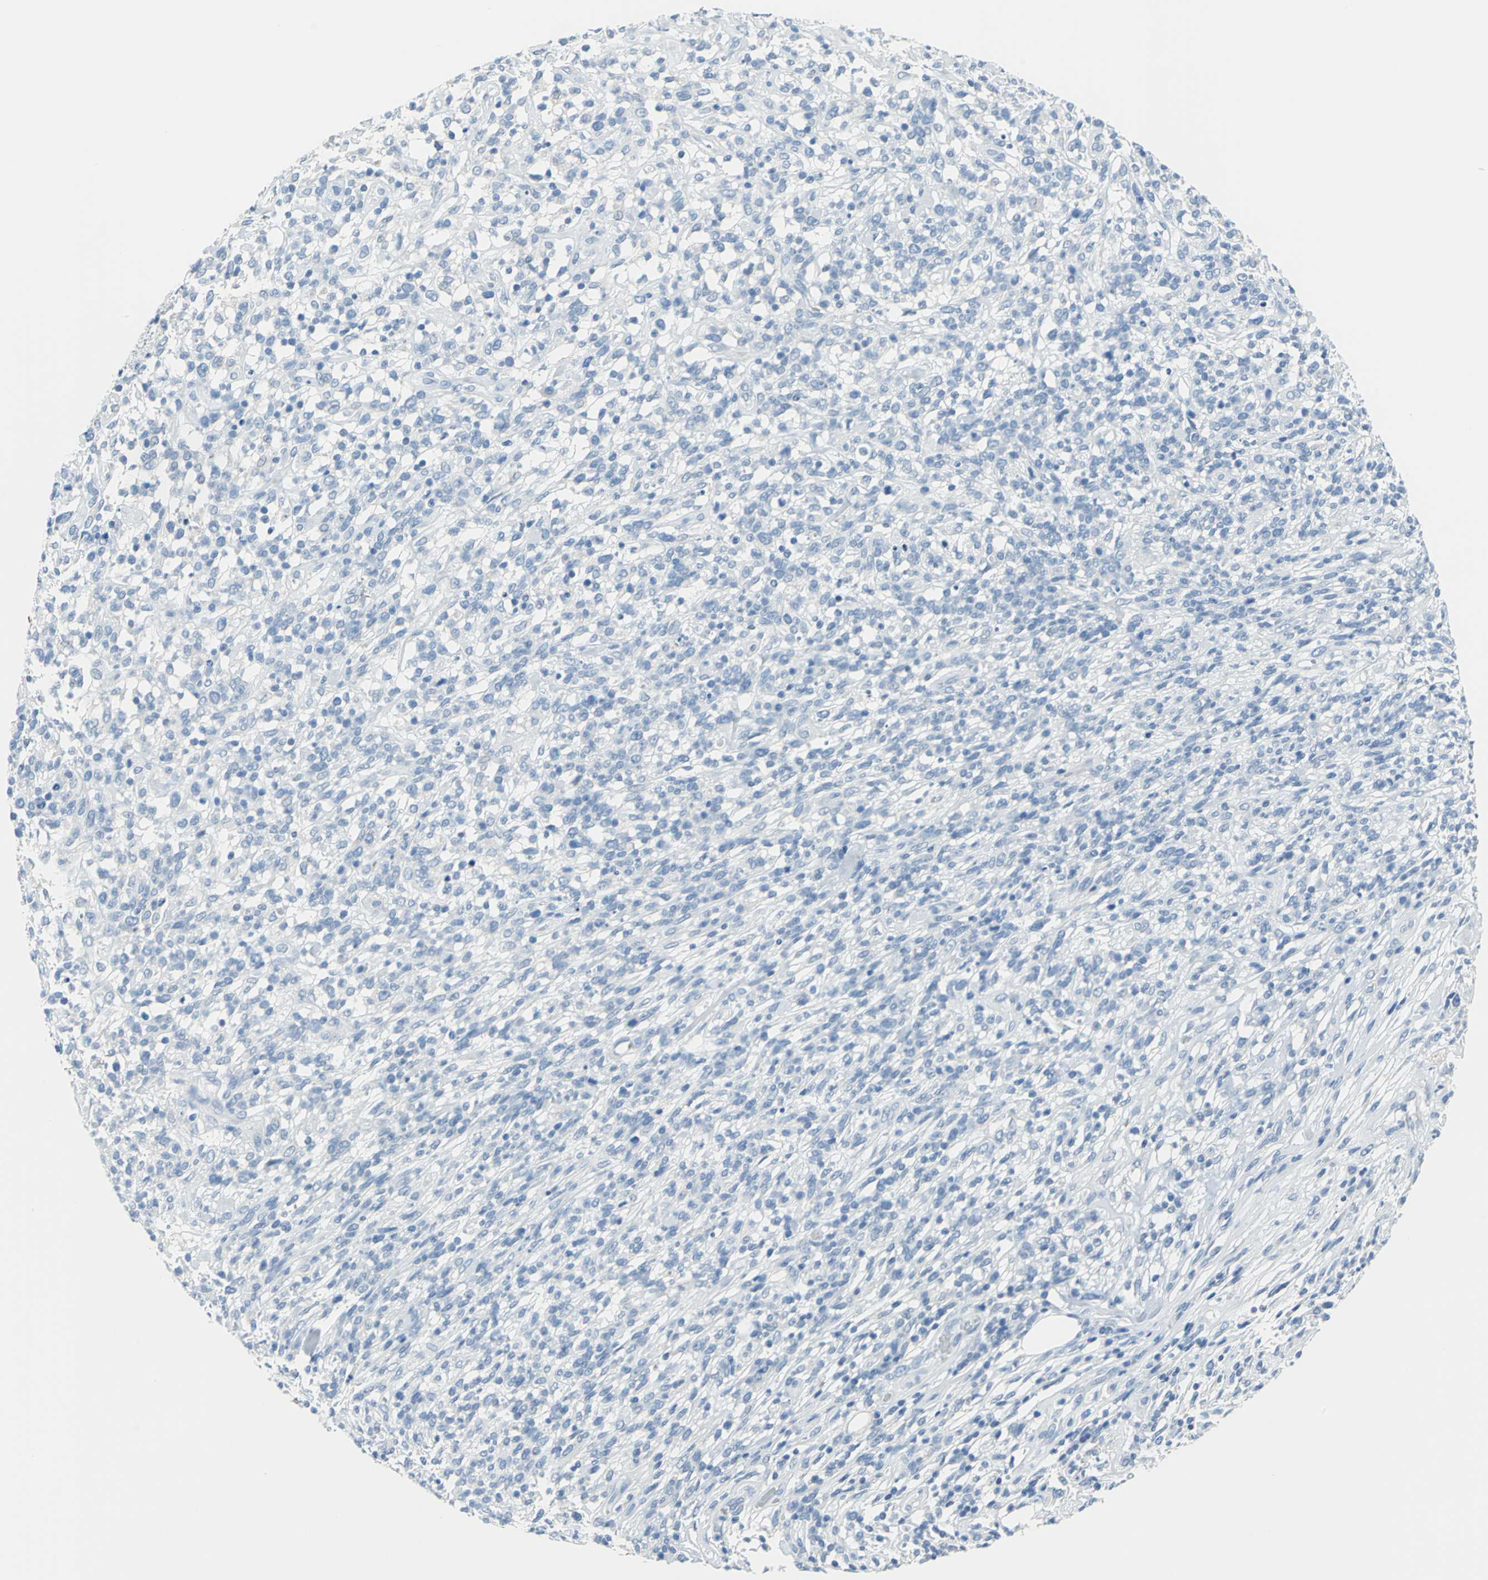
{"staining": {"intensity": "negative", "quantity": "none", "location": "none"}, "tissue": "lymphoma", "cell_type": "Tumor cells", "image_type": "cancer", "snomed": [{"axis": "morphology", "description": "Malignant lymphoma, non-Hodgkin's type, High grade"}, {"axis": "topography", "description": "Lymph node"}], "caption": "High power microscopy histopathology image of an IHC image of high-grade malignant lymphoma, non-Hodgkin's type, revealing no significant positivity in tumor cells. (DAB (3,3'-diaminobenzidine) immunohistochemistry (IHC) visualized using brightfield microscopy, high magnification).", "gene": "PKLR", "patient": {"sex": "female", "age": 73}}